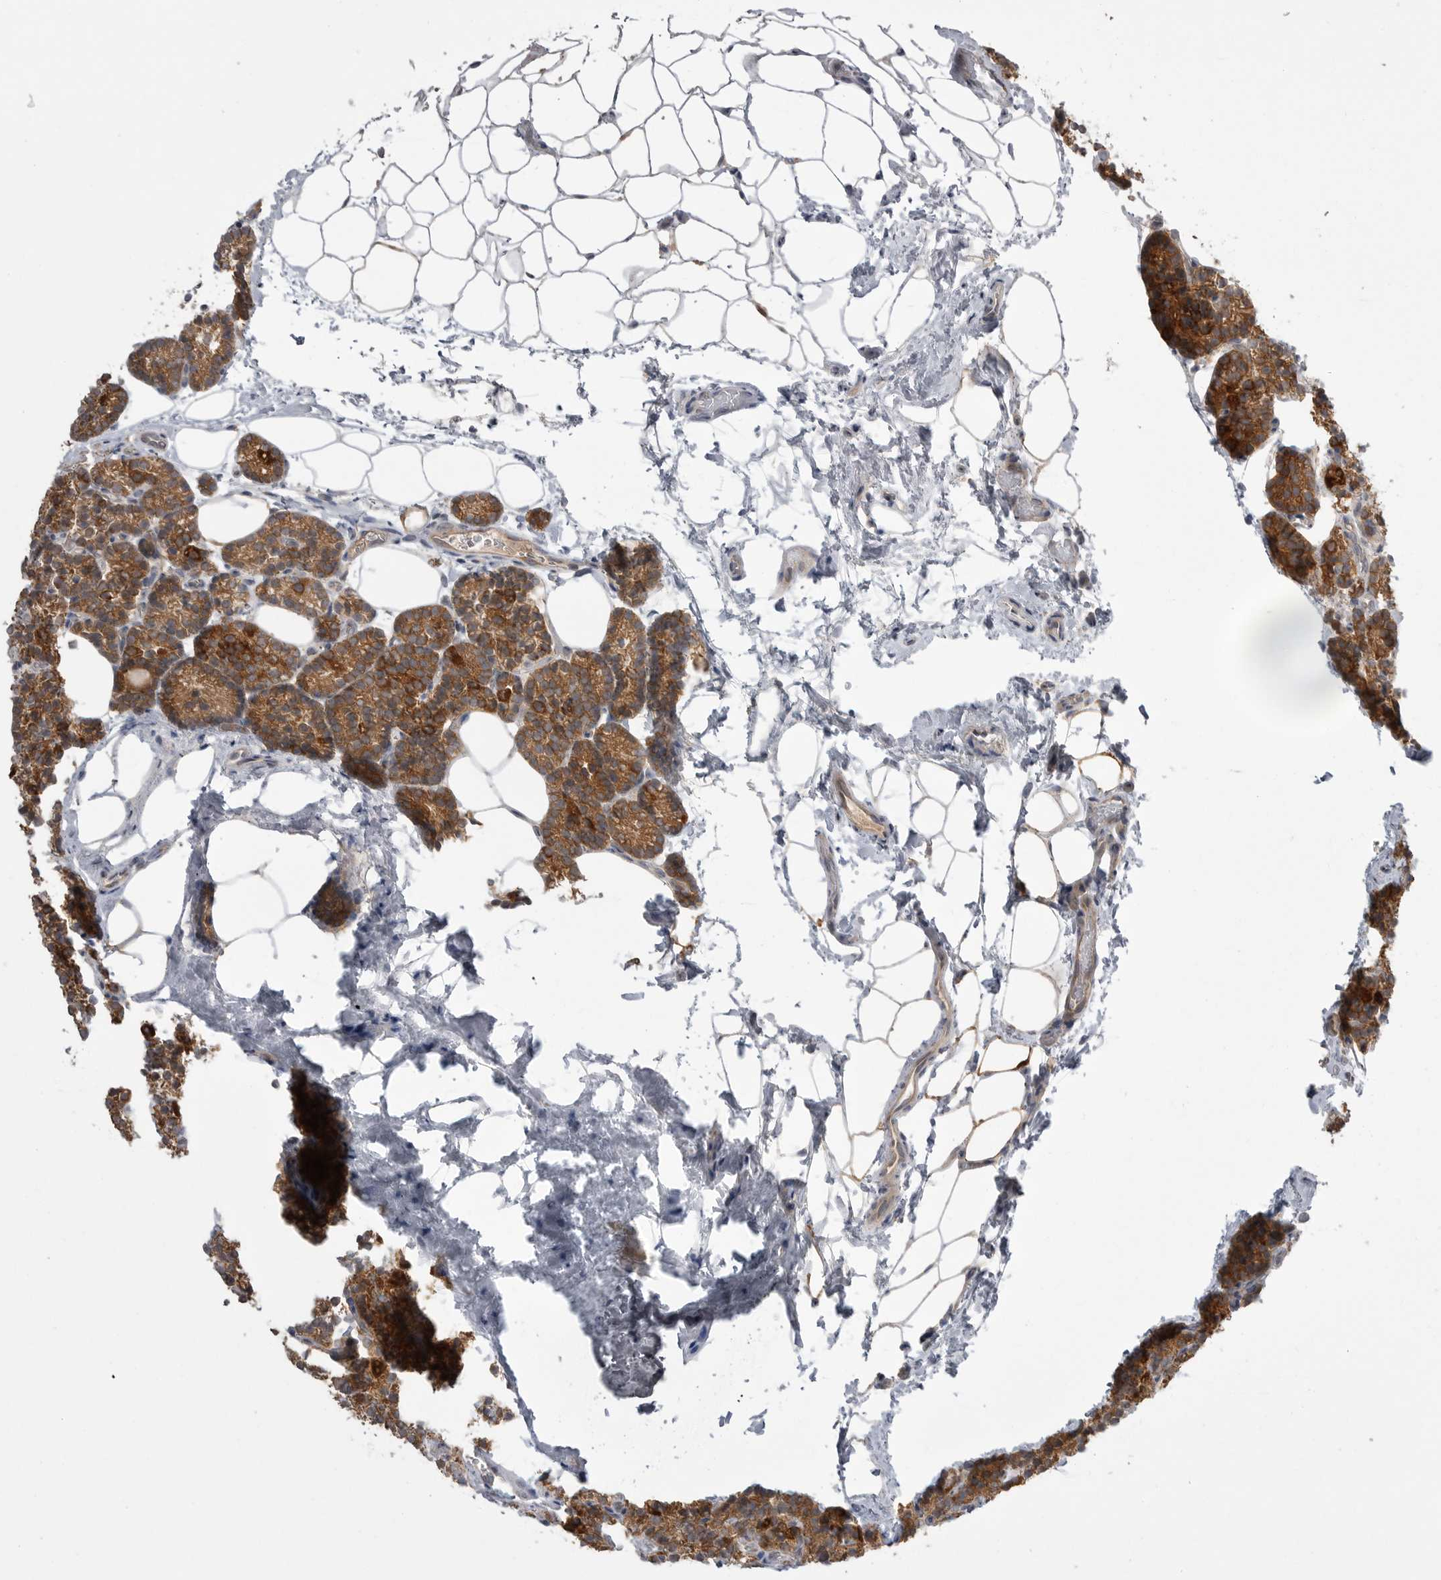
{"staining": {"intensity": "moderate", "quantity": ">75%", "location": "cytoplasmic/membranous"}, "tissue": "parathyroid gland", "cell_type": "Glandular cells", "image_type": "normal", "snomed": [{"axis": "morphology", "description": "Normal tissue, NOS"}, {"axis": "topography", "description": "Parathyroid gland"}], "caption": "Unremarkable parathyroid gland was stained to show a protein in brown. There is medium levels of moderate cytoplasmic/membranous staining in about >75% of glandular cells.", "gene": "KYAT3", "patient": {"sex": "male", "age": 85}}